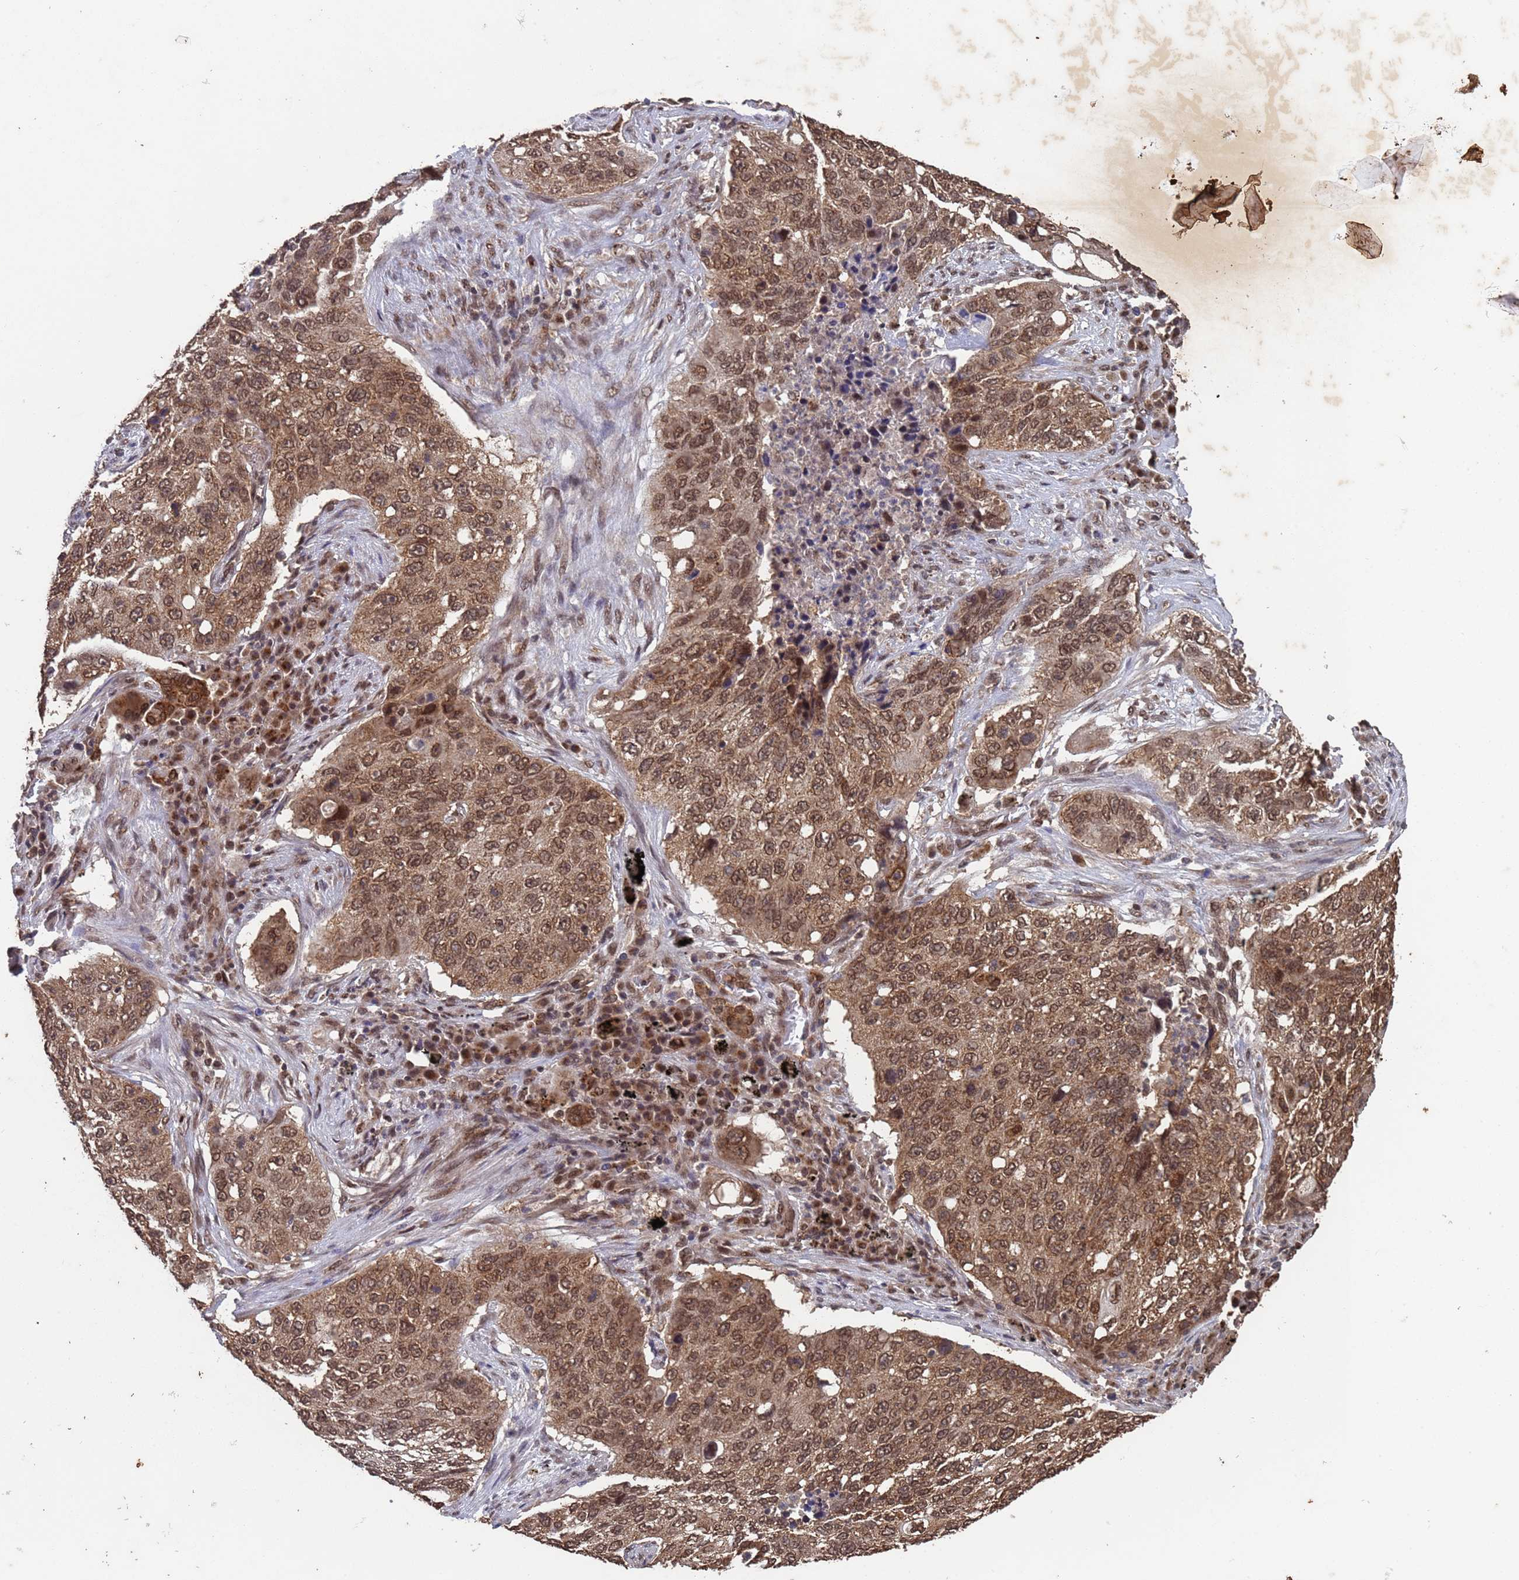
{"staining": {"intensity": "moderate", "quantity": ">75%", "location": "cytoplasmic/membranous,nuclear"}, "tissue": "lung cancer", "cell_type": "Tumor cells", "image_type": "cancer", "snomed": [{"axis": "morphology", "description": "Squamous cell carcinoma, NOS"}, {"axis": "topography", "description": "Lung"}], "caption": "Immunohistochemistry (IHC) of human lung squamous cell carcinoma demonstrates medium levels of moderate cytoplasmic/membranous and nuclear staining in about >75% of tumor cells.", "gene": "FUBP3", "patient": {"sex": "female", "age": 63}}